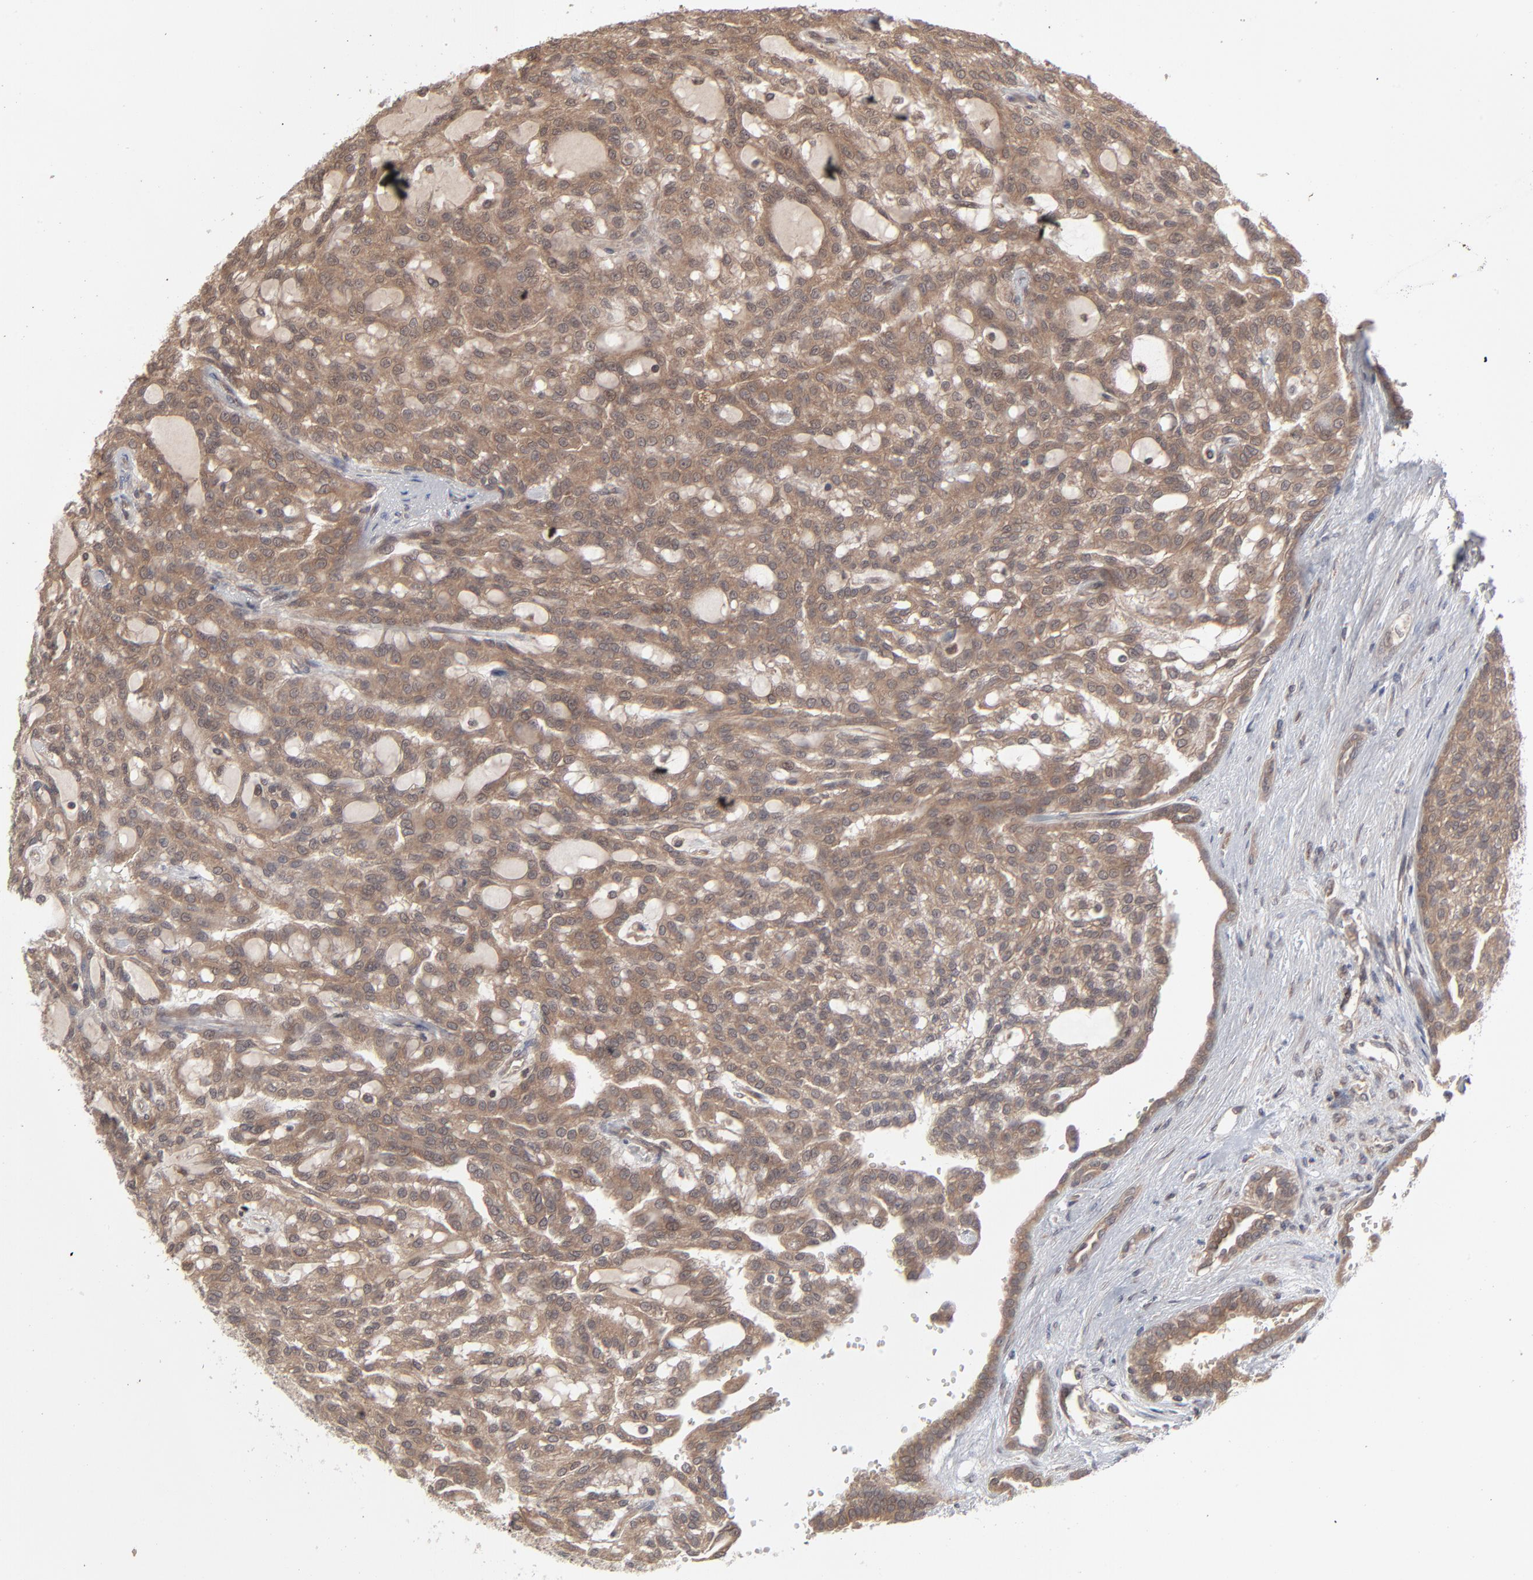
{"staining": {"intensity": "moderate", "quantity": ">75%", "location": "cytoplasmic/membranous"}, "tissue": "renal cancer", "cell_type": "Tumor cells", "image_type": "cancer", "snomed": [{"axis": "morphology", "description": "Adenocarcinoma, NOS"}, {"axis": "topography", "description": "Kidney"}], "caption": "Protein staining demonstrates moderate cytoplasmic/membranous expression in approximately >75% of tumor cells in adenocarcinoma (renal). (DAB (3,3'-diaminobenzidine) = brown stain, brightfield microscopy at high magnification).", "gene": "SCFD1", "patient": {"sex": "male", "age": 63}}